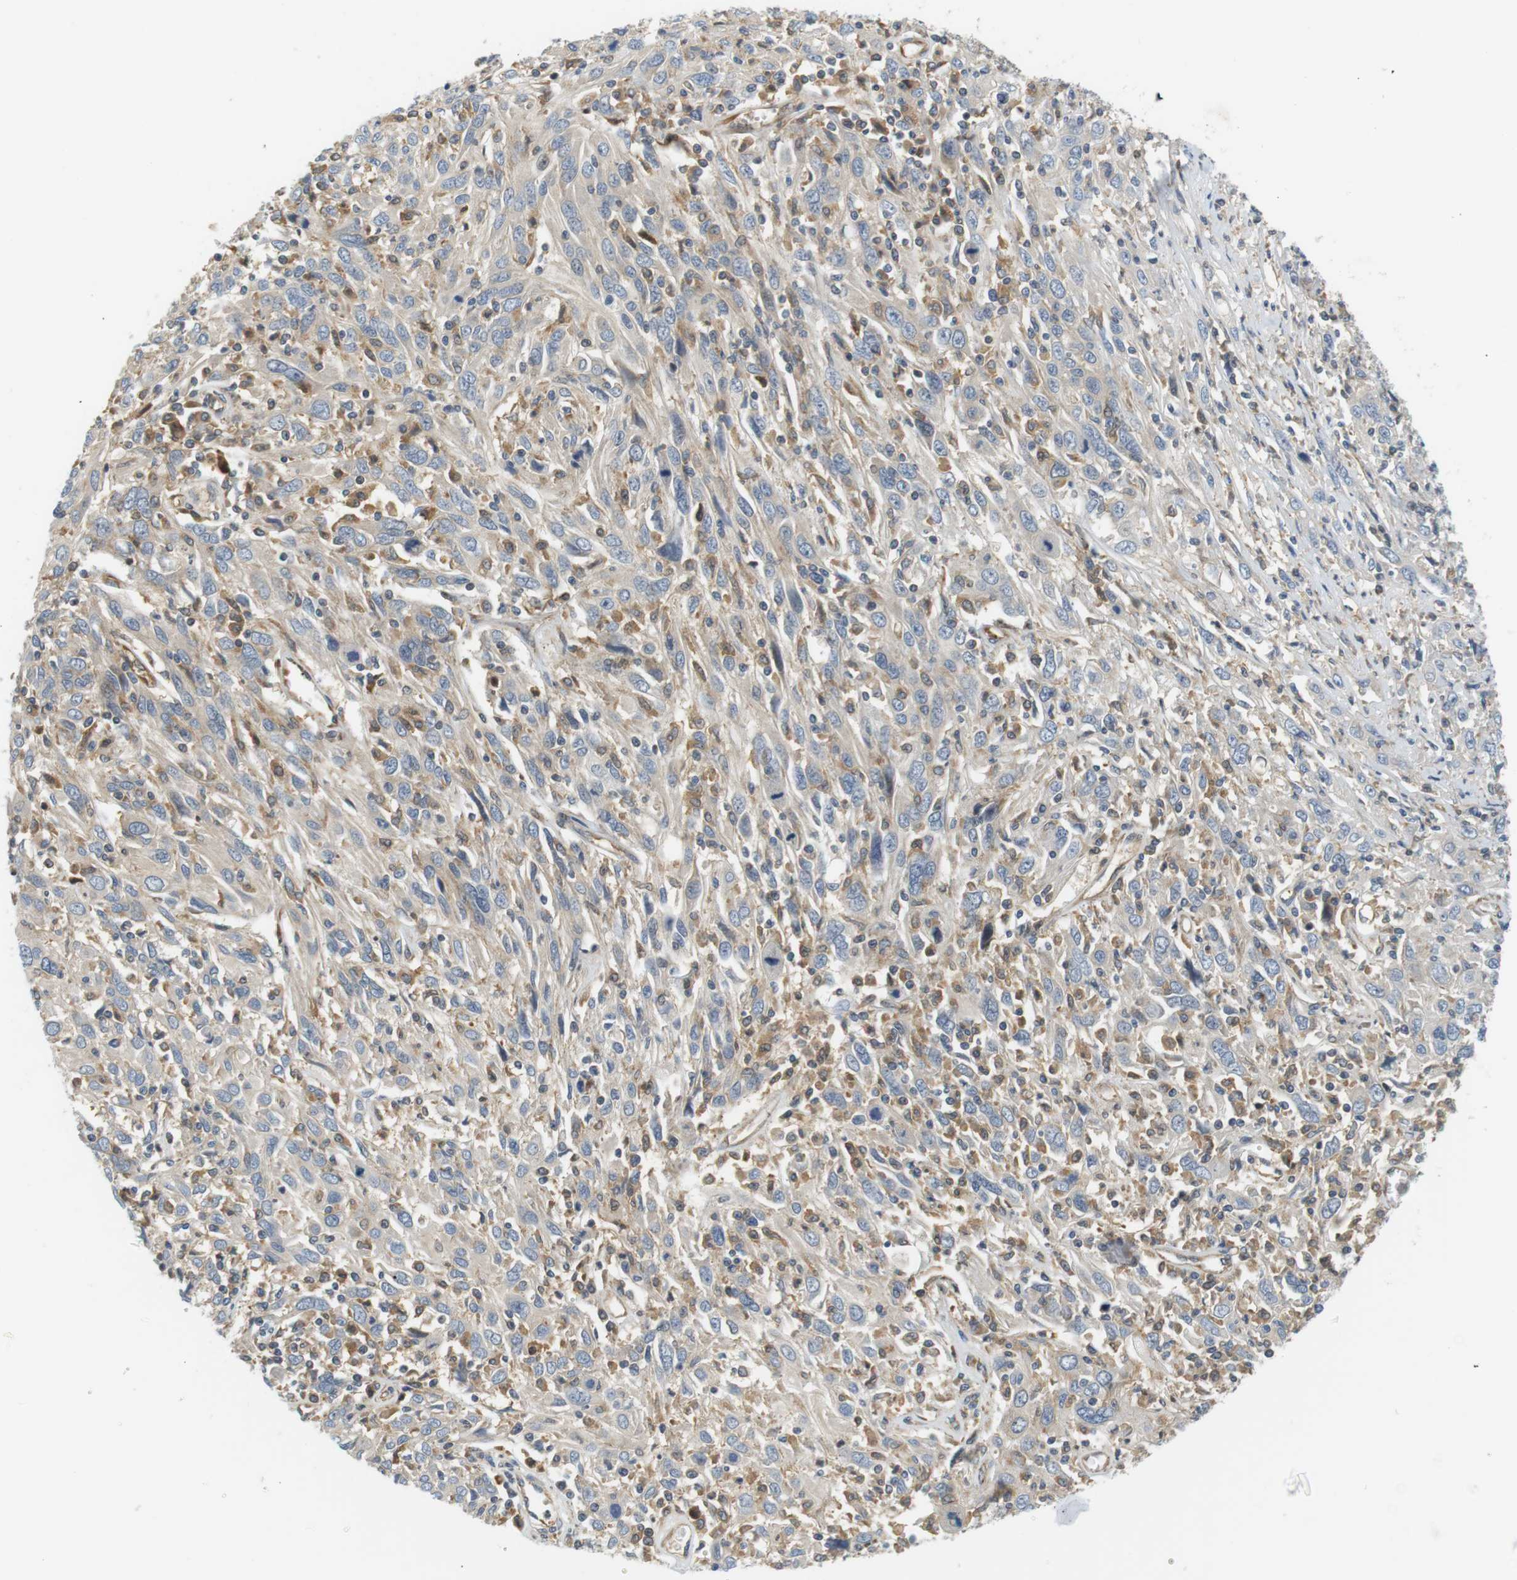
{"staining": {"intensity": "negative", "quantity": "none", "location": "none"}, "tissue": "cervical cancer", "cell_type": "Tumor cells", "image_type": "cancer", "snomed": [{"axis": "morphology", "description": "Squamous cell carcinoma, NOS"}, {"axis": "topography", "description": "Cervix"}], "caption": "The micrograph shows no staining of tumor cells in cervical cancer (squamous cell carcinoma). Brightfield microscopy of immunohistochemistry stained with DAB (brown) and hematoxylin (blue), captured at high magnification.", "gene": "SH3GLB1", "patient": {"sex": "female", "age": 46}}